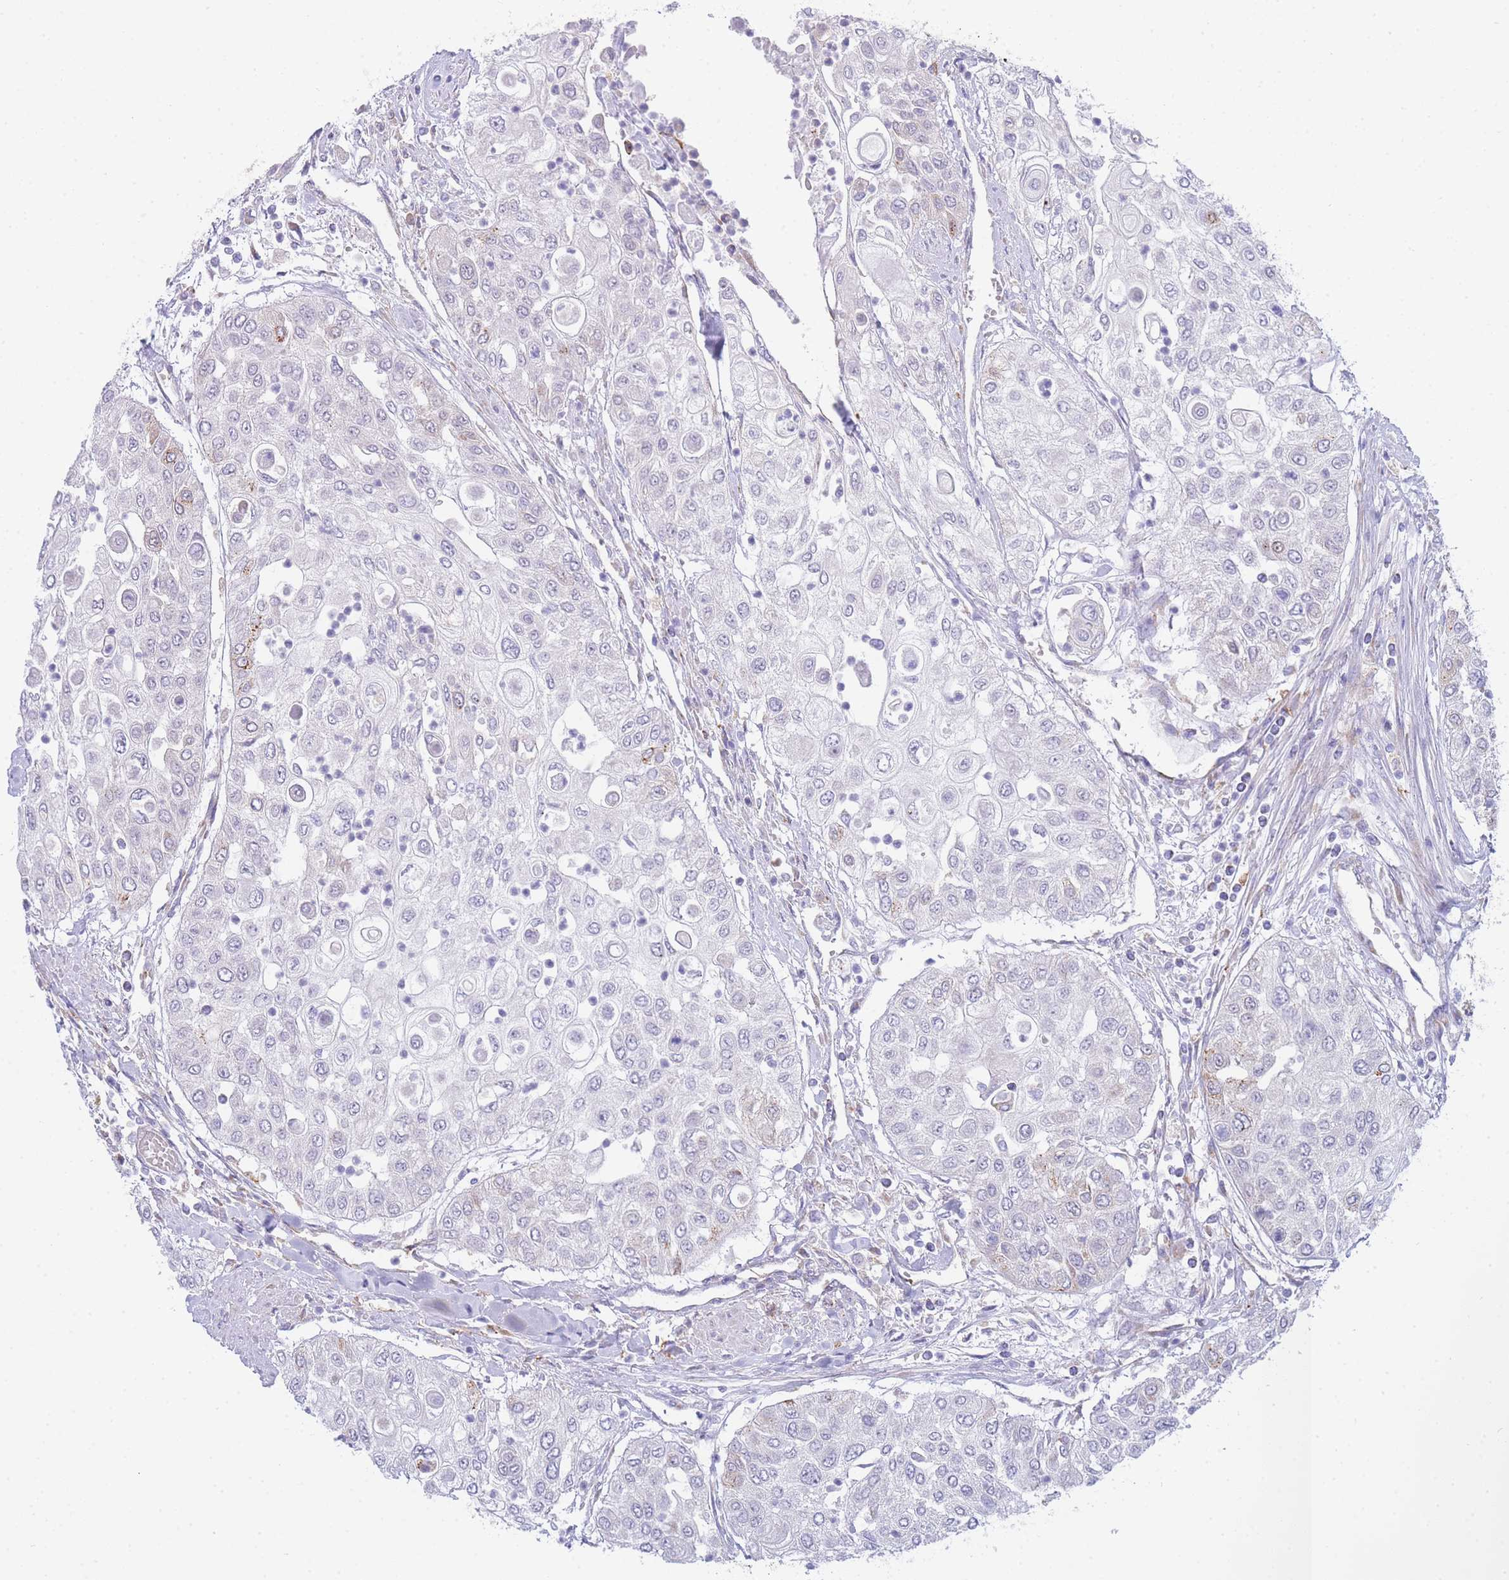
{"staining": {"intensity": "negative", "quantity": "none", "location": "none"}, "tissue": "urothelial cancer", "cell_type": "Tumor cells", "image_type": "cancer", "snomed": [{"axis": "morphology", "description": "Urothelial carcinoma, High grade"}, {"axis": "topography", "description": "Urinary bladder"}], "caption": "Immunohistochemistry (IHC) of human urothelial carcinoma (high-grade) reveals no positivity in tumor cells.", "gene": "ZNF510", "patient": {"sex": "female", "age": 79}}